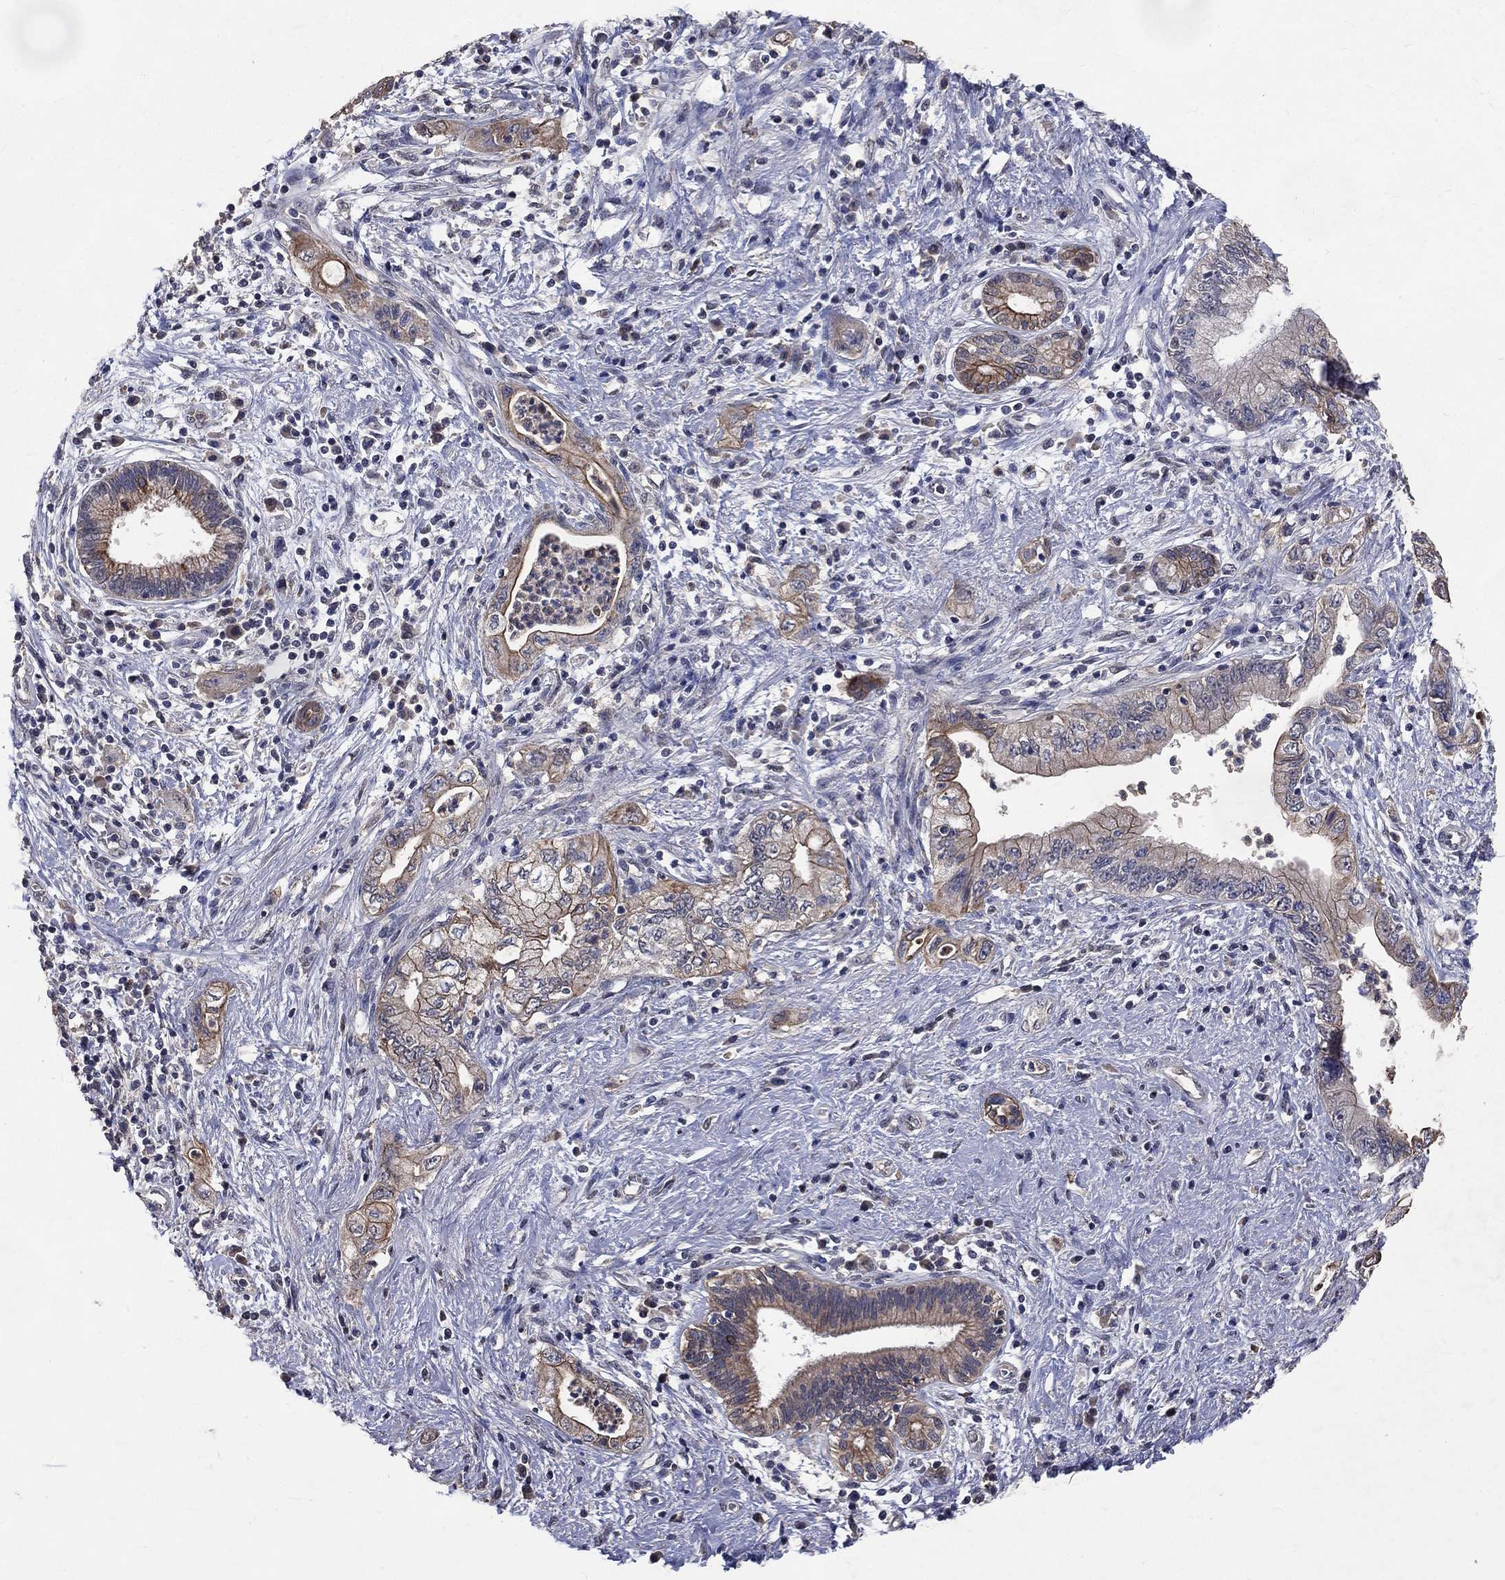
{"staining": {"intensity": "moderate", "quantity": "<25%", "location": "cytoplasmic/membranous"}, "tissue": "pancreatic cancer", "cell_type": "Tumor cells", "image_type": "cancer", "snomed": [{"axis": "morphology", "description": "Adenocarcinoma, NOS"}, {"axis": "topography", "description": "Pancreas"}], "caption": "A brown stain highlights moderate cytoplasmic/membranous staining of a protein in human pancreatic adenocarcinoma tumor cells.", "gene": "CHST5", "patient": {"sex": "female", "age": 73}}